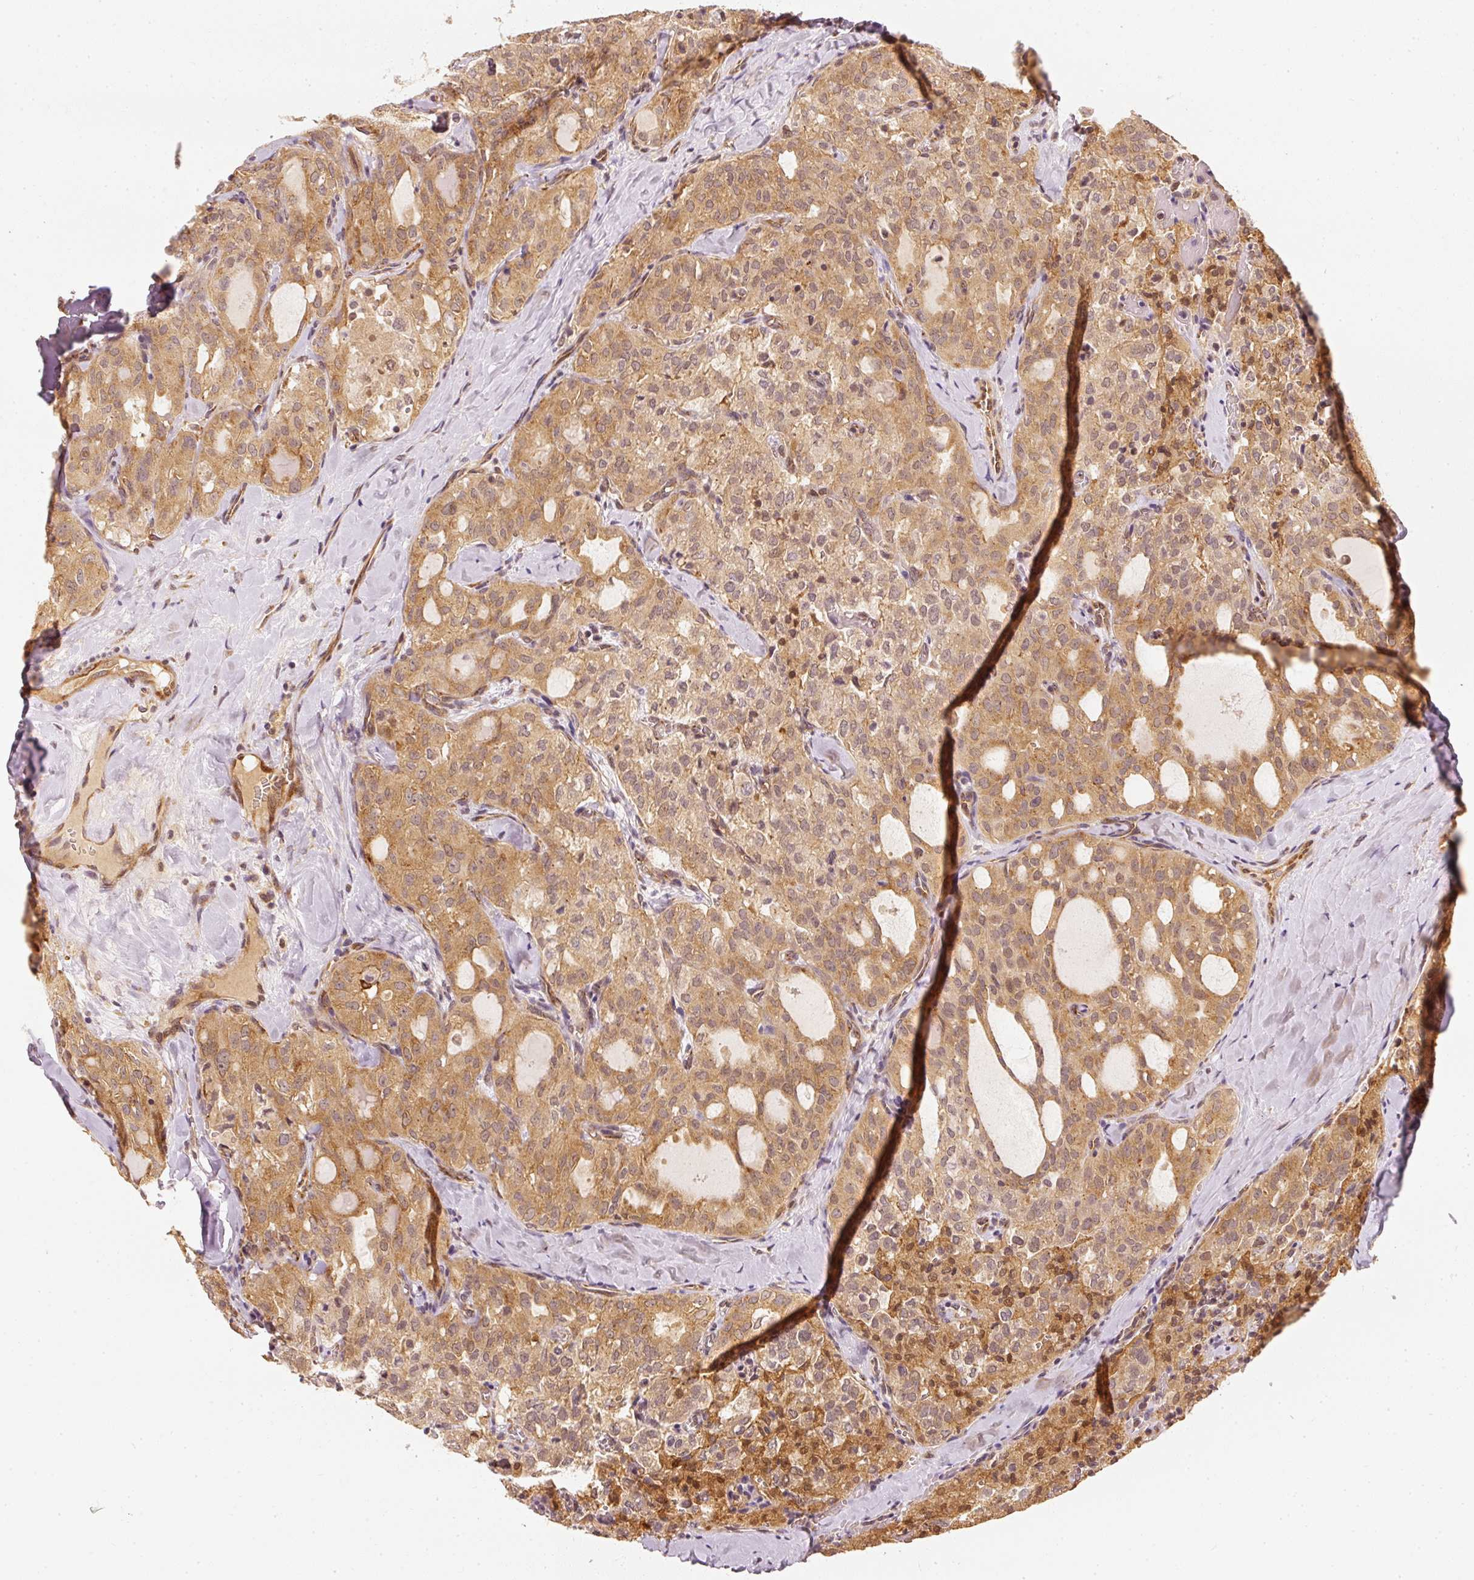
{"staining": {"intensity": "moderate", "quantity": ">75%", "location": "cytoplasmic/membranous"}, "tissue": "thyroid cancer", "cell_type": "Tumor cells", "image_type": "cancer", "snomed": [{"axis": "morphology", "description": "Follicular adenoma carcinoma, NOS"}, {"axis": "topography", "description": "Thyroid gland"}], "caption": "This is an image of IHC staining of thyroid cancer, which shows moderate expression in the cytoplasmic/membranous of tumor cells.", "gene": "EEF1A2", "patient": {"sex": "male", "age": 75}}